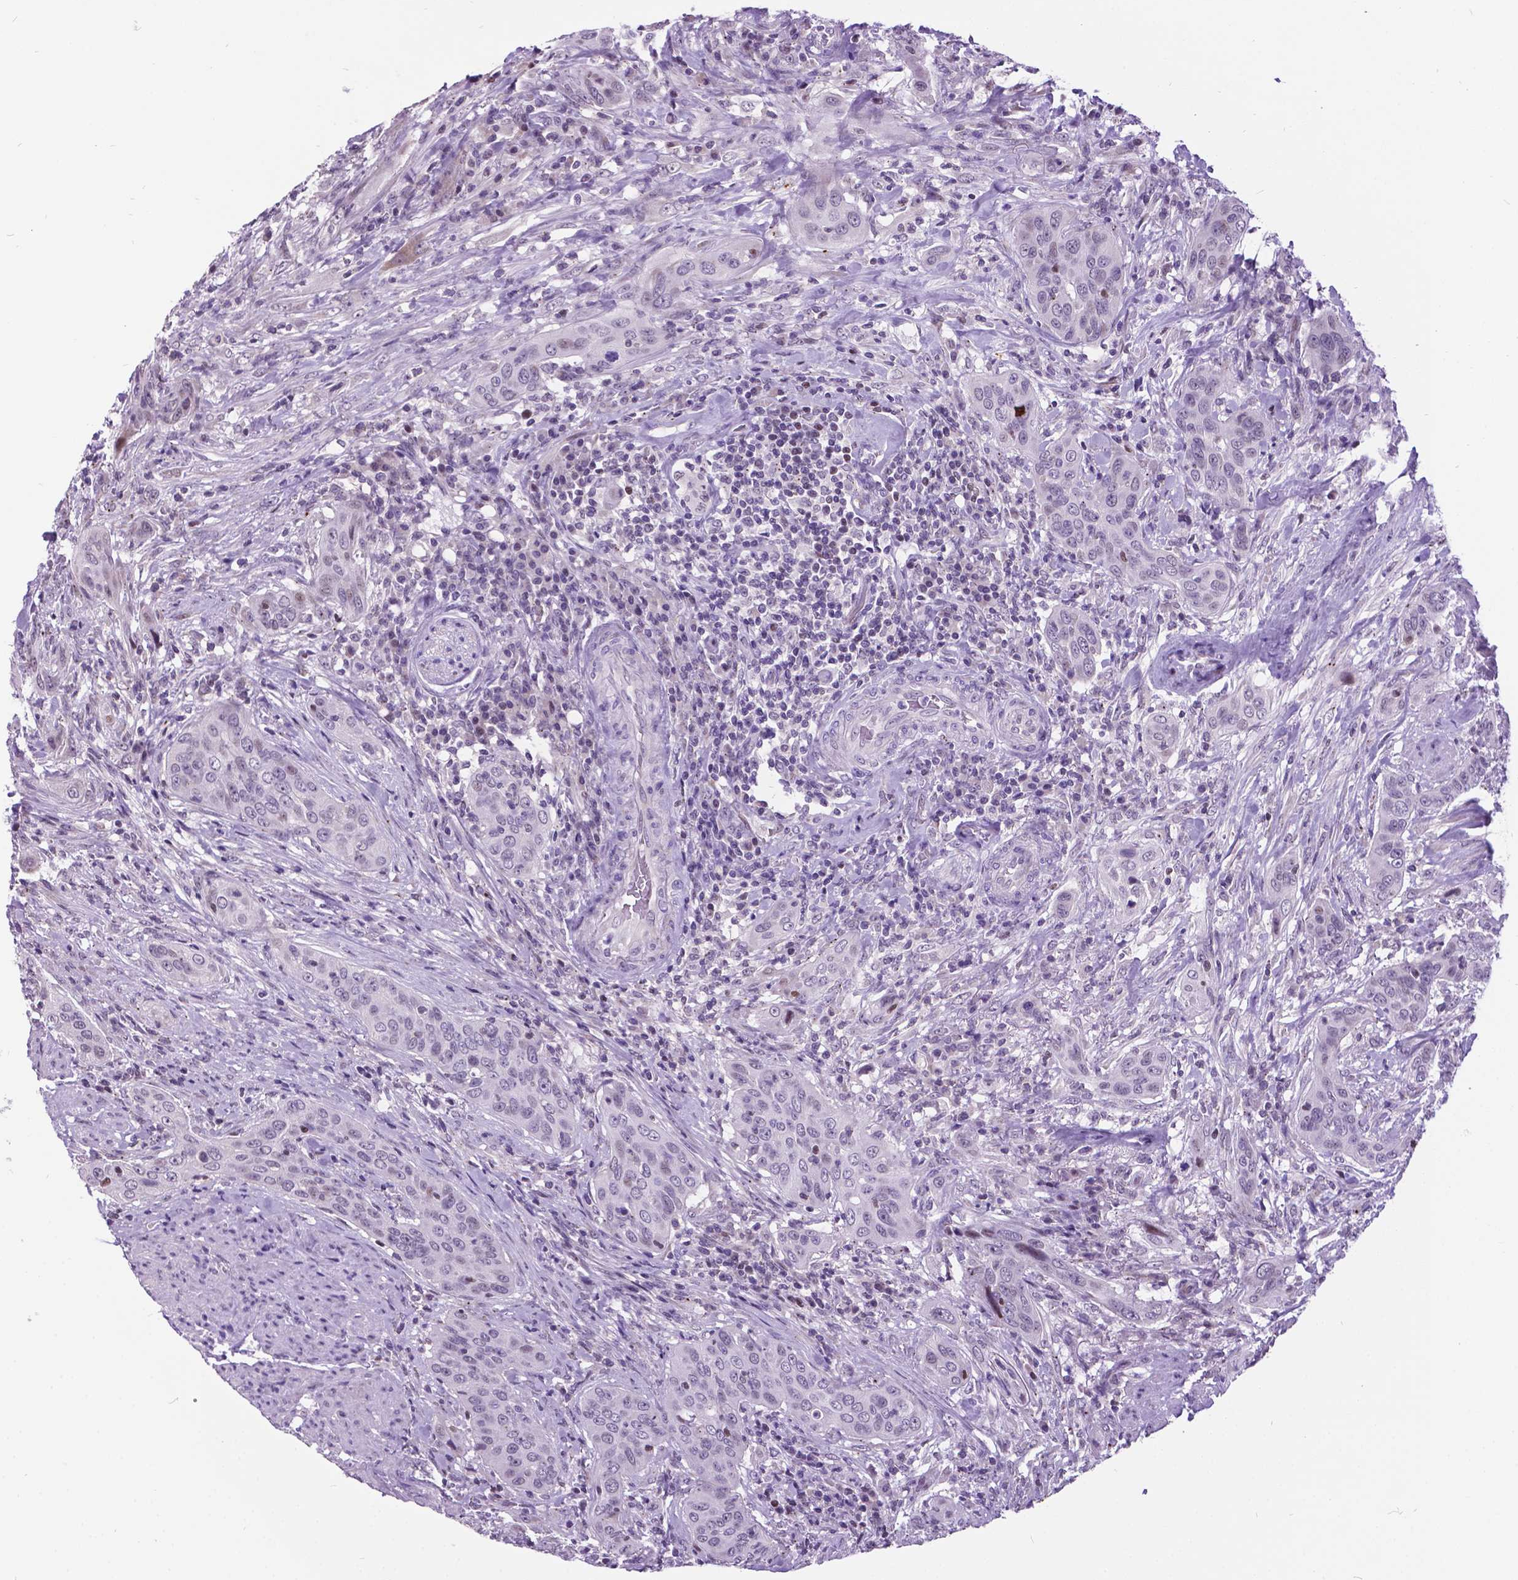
{"staining": {"intensity": "negative", "quantity": "none", "location": "none"}, "tissue": "urothelial cancer", "cell_type": "Tumor cells", "image_type": "cancer", "snomed": [{"axis": "morphology", "description": "Urothelial carcinoma, High grade"}, {"axis": "topography", "description": "Urinary bladder"}], "caption": "Immunohistochemistry image of neoplastic tissue: human urothelial cancer stained with DAB (3,3'-diaminobenzidine) demonstrates no significant protein expression in tumor cells.", "gene": "DPF3", "patient": {"sex": "male", "age": 82}}